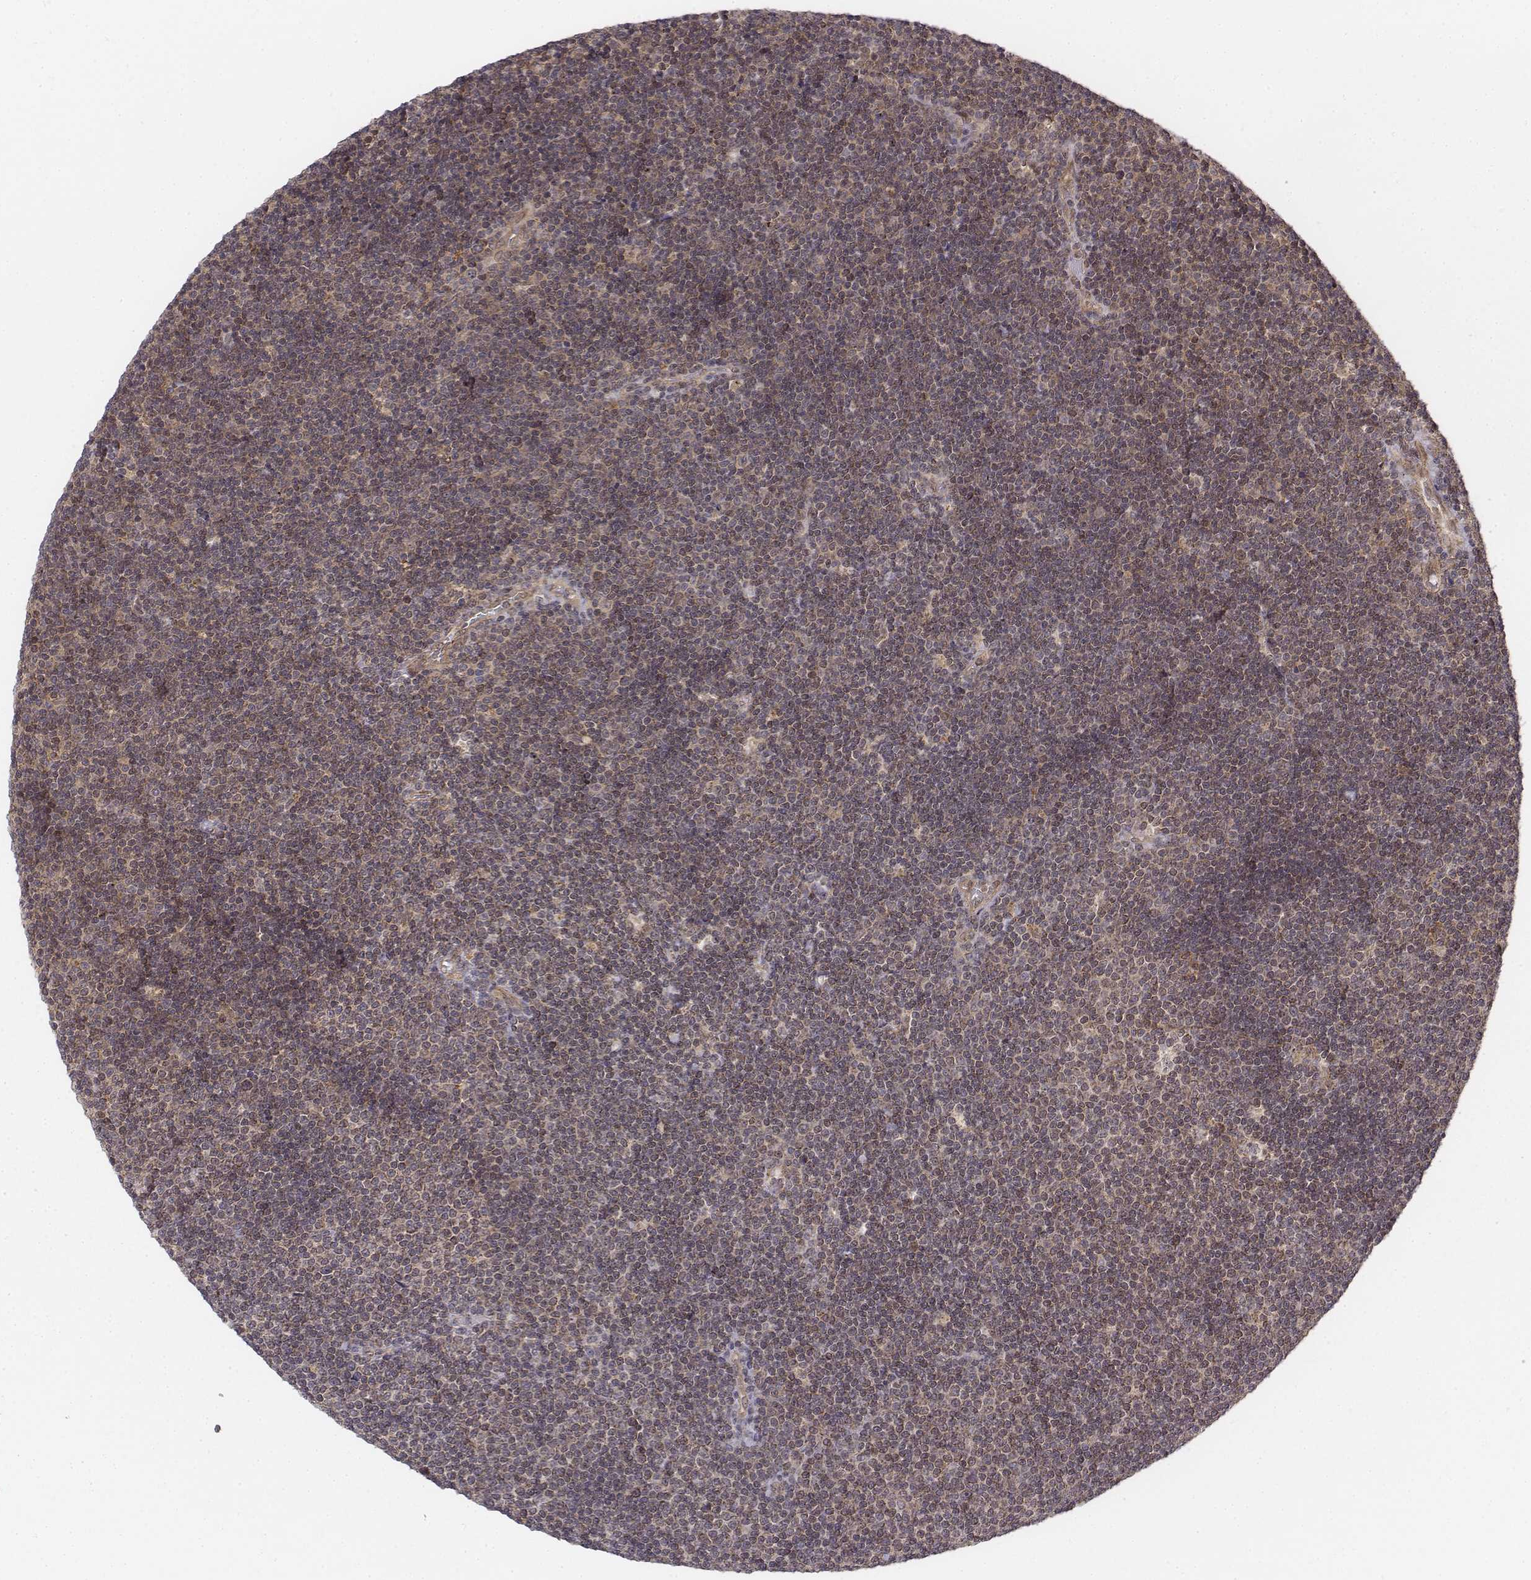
{"staining": {"intensity": "weak", "quantity": ">75%", "location": "cytoplasmic/membranous"}, "tissue": "lymphoma", "cell_type": "Tumor cells", "image_type": "cancer", "snomed": [{"axis": "morphology", "description": "Malignant lymphoma, non-Hodgkin's type, Low grade"}, {"axis": "topography", "description": "Brain"}], "caption": "Immunohistochemistry photomicrograph of neoplastic tissue: malignant lymphoma, non-Hodgkin's type (low-grade) stained using IHC demonstrates low levels of weak protein expression localized specifically in the cytoplasmic/membranous of tumor cells, appearing as a cytoplasmic/membranous brown color.", "gene": "ZFYVE19", "patient": {"sex": "female", "age": 66}}